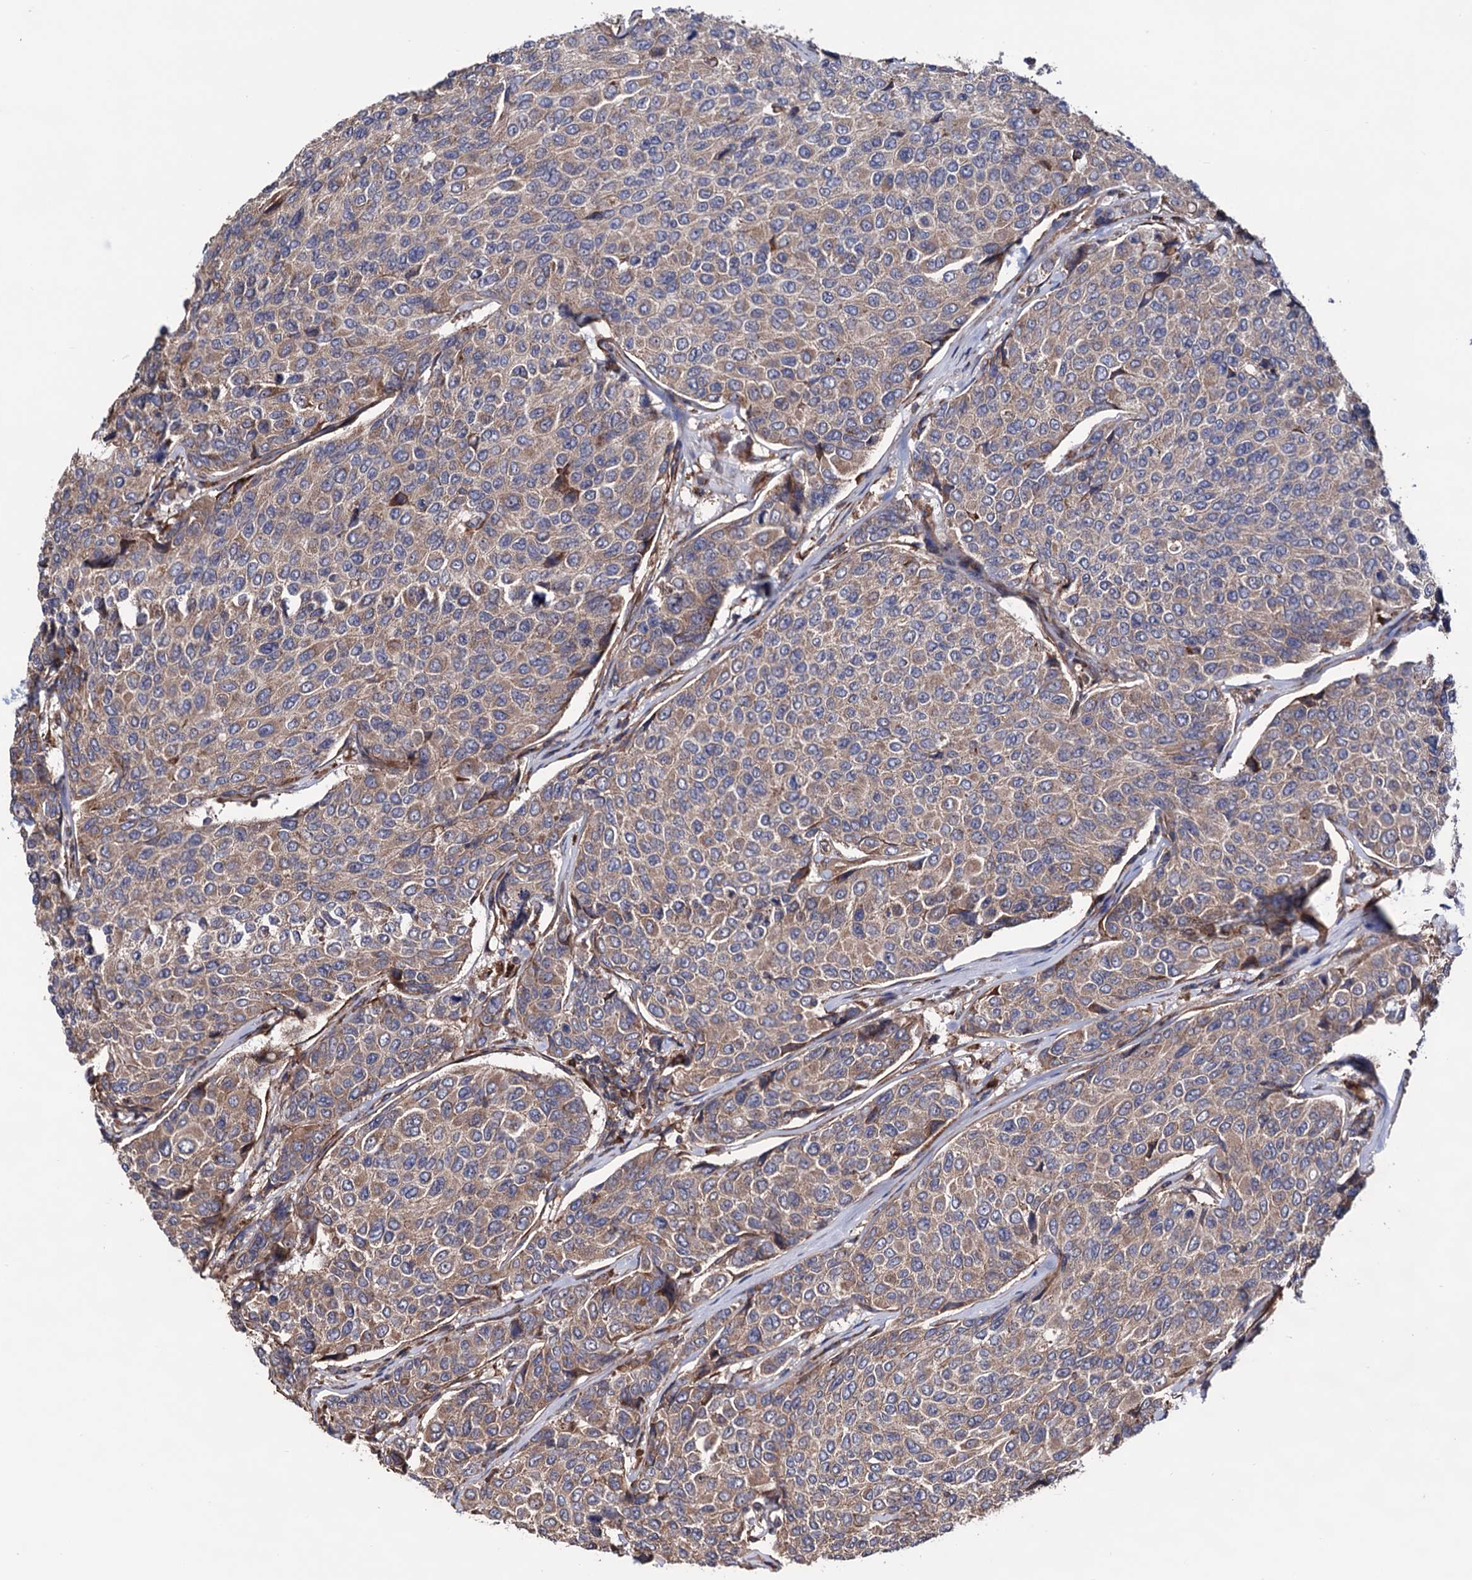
{"staining": {"intensity": "weak", "quantity": ">75%", "location": "cytoplasmic/membranous"}, "tissue": "breast cancer", "cell_type": "Tumor cells", "image_type": "cancer", "snomed": [{"axis": "morphology", "description": "Duct carcinoma"}, {"axis": "topography", "description": "Breast"}], "caption": "Human breast cancer stained with a brown dye displays weak cytoplasmic/membranous positive staining in about >75% of tumor cells.", "gene": "FERMT2", "patient": {"sex": "female", "age": 55}}